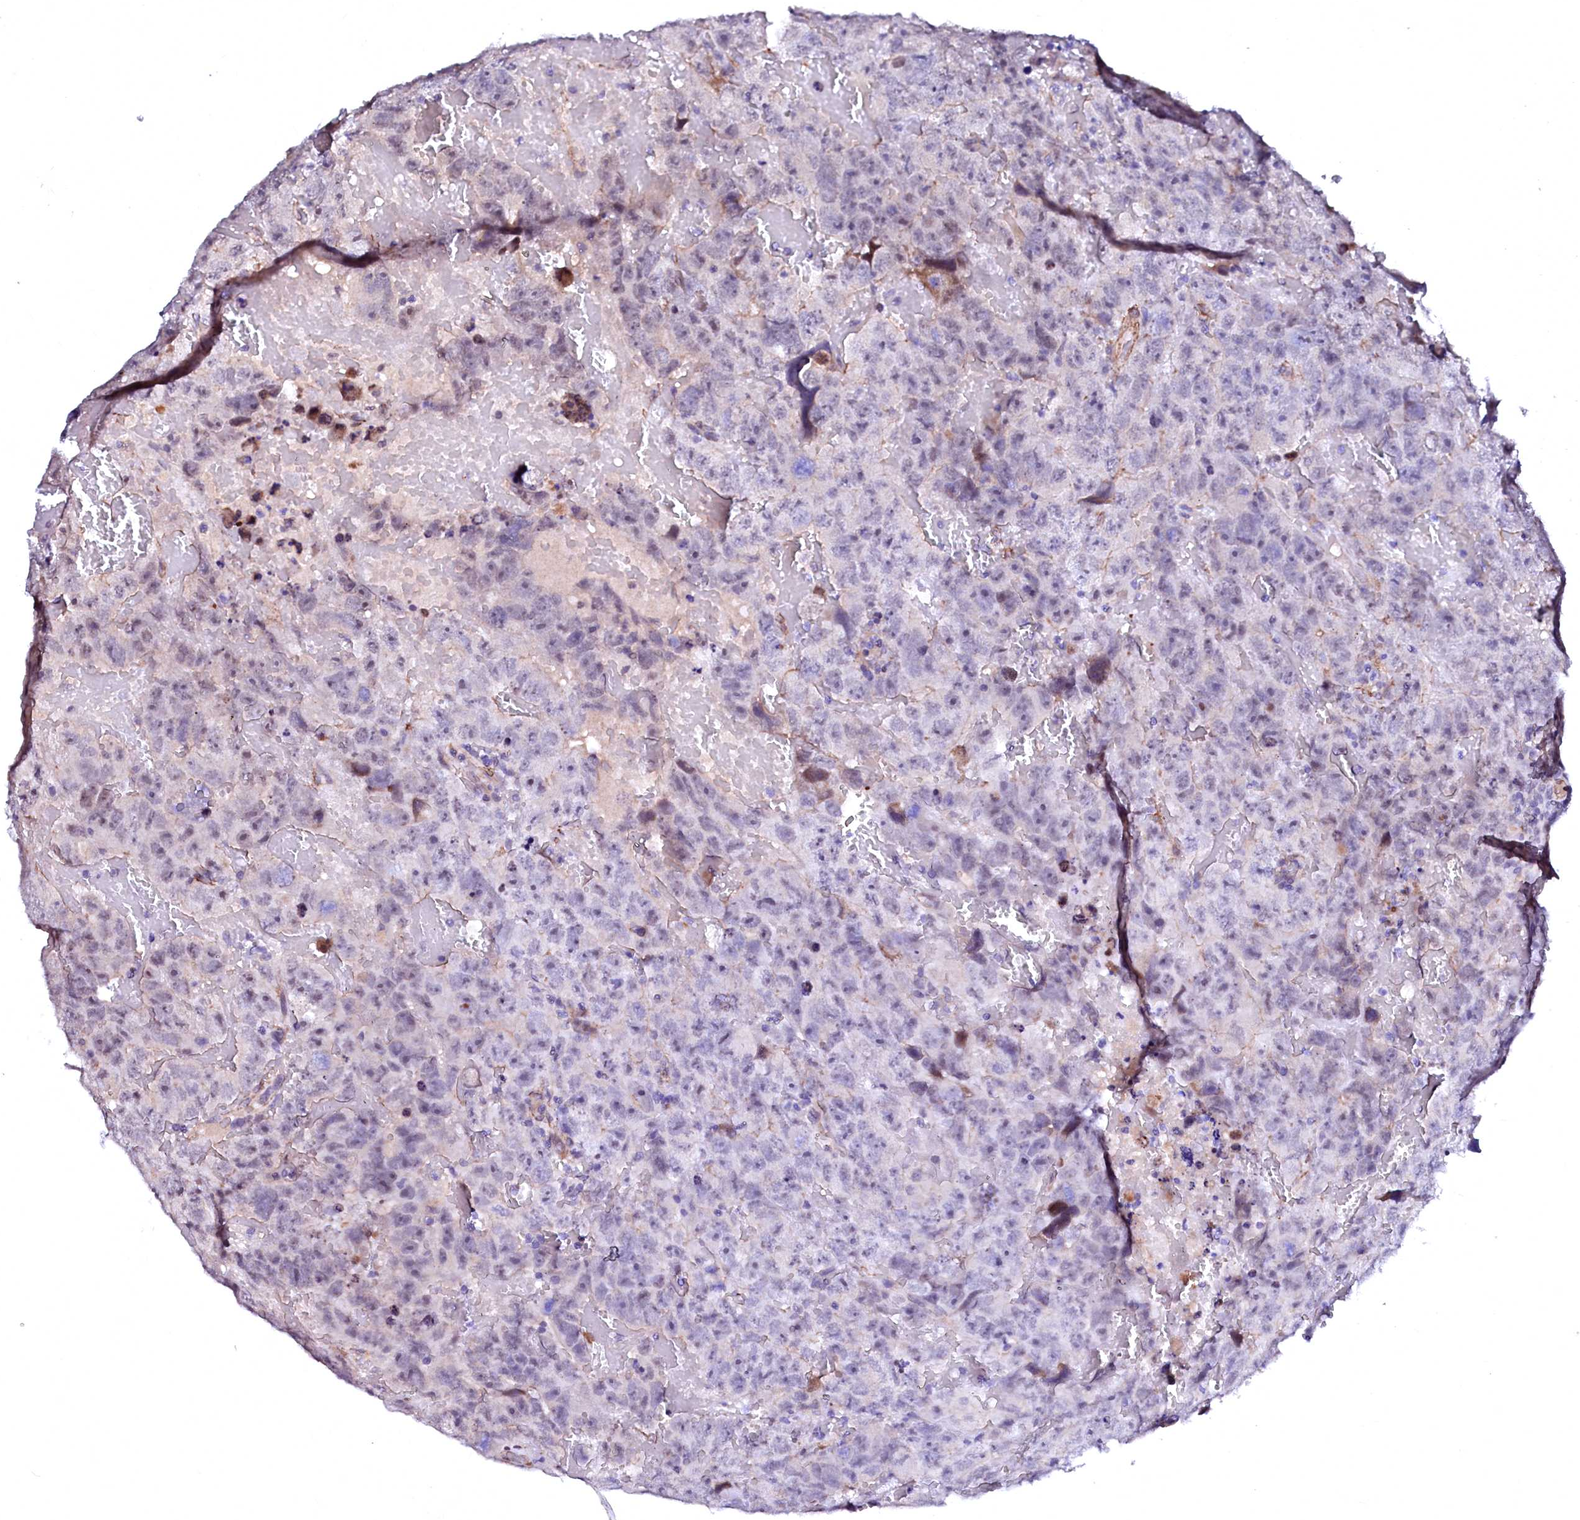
{"staining": {"intensity": "weak", "quantity": "<25%", "location": "nuclear"}, "tissue": "testis cancer", "cell_type": "Tumor cells", "image_type": "cancer", "snomed": [{"axis": "morphology", "description": "Carcinoma, Embryonal, NOS"}, {"axis": "topography", "description": "Testis"}], "caption": "Tumor cells are negative for protein expression in human testis cancer (embryonal carcinoma).", "gene": "GPR176", "patient": {"sex": "male", "age": 45}}